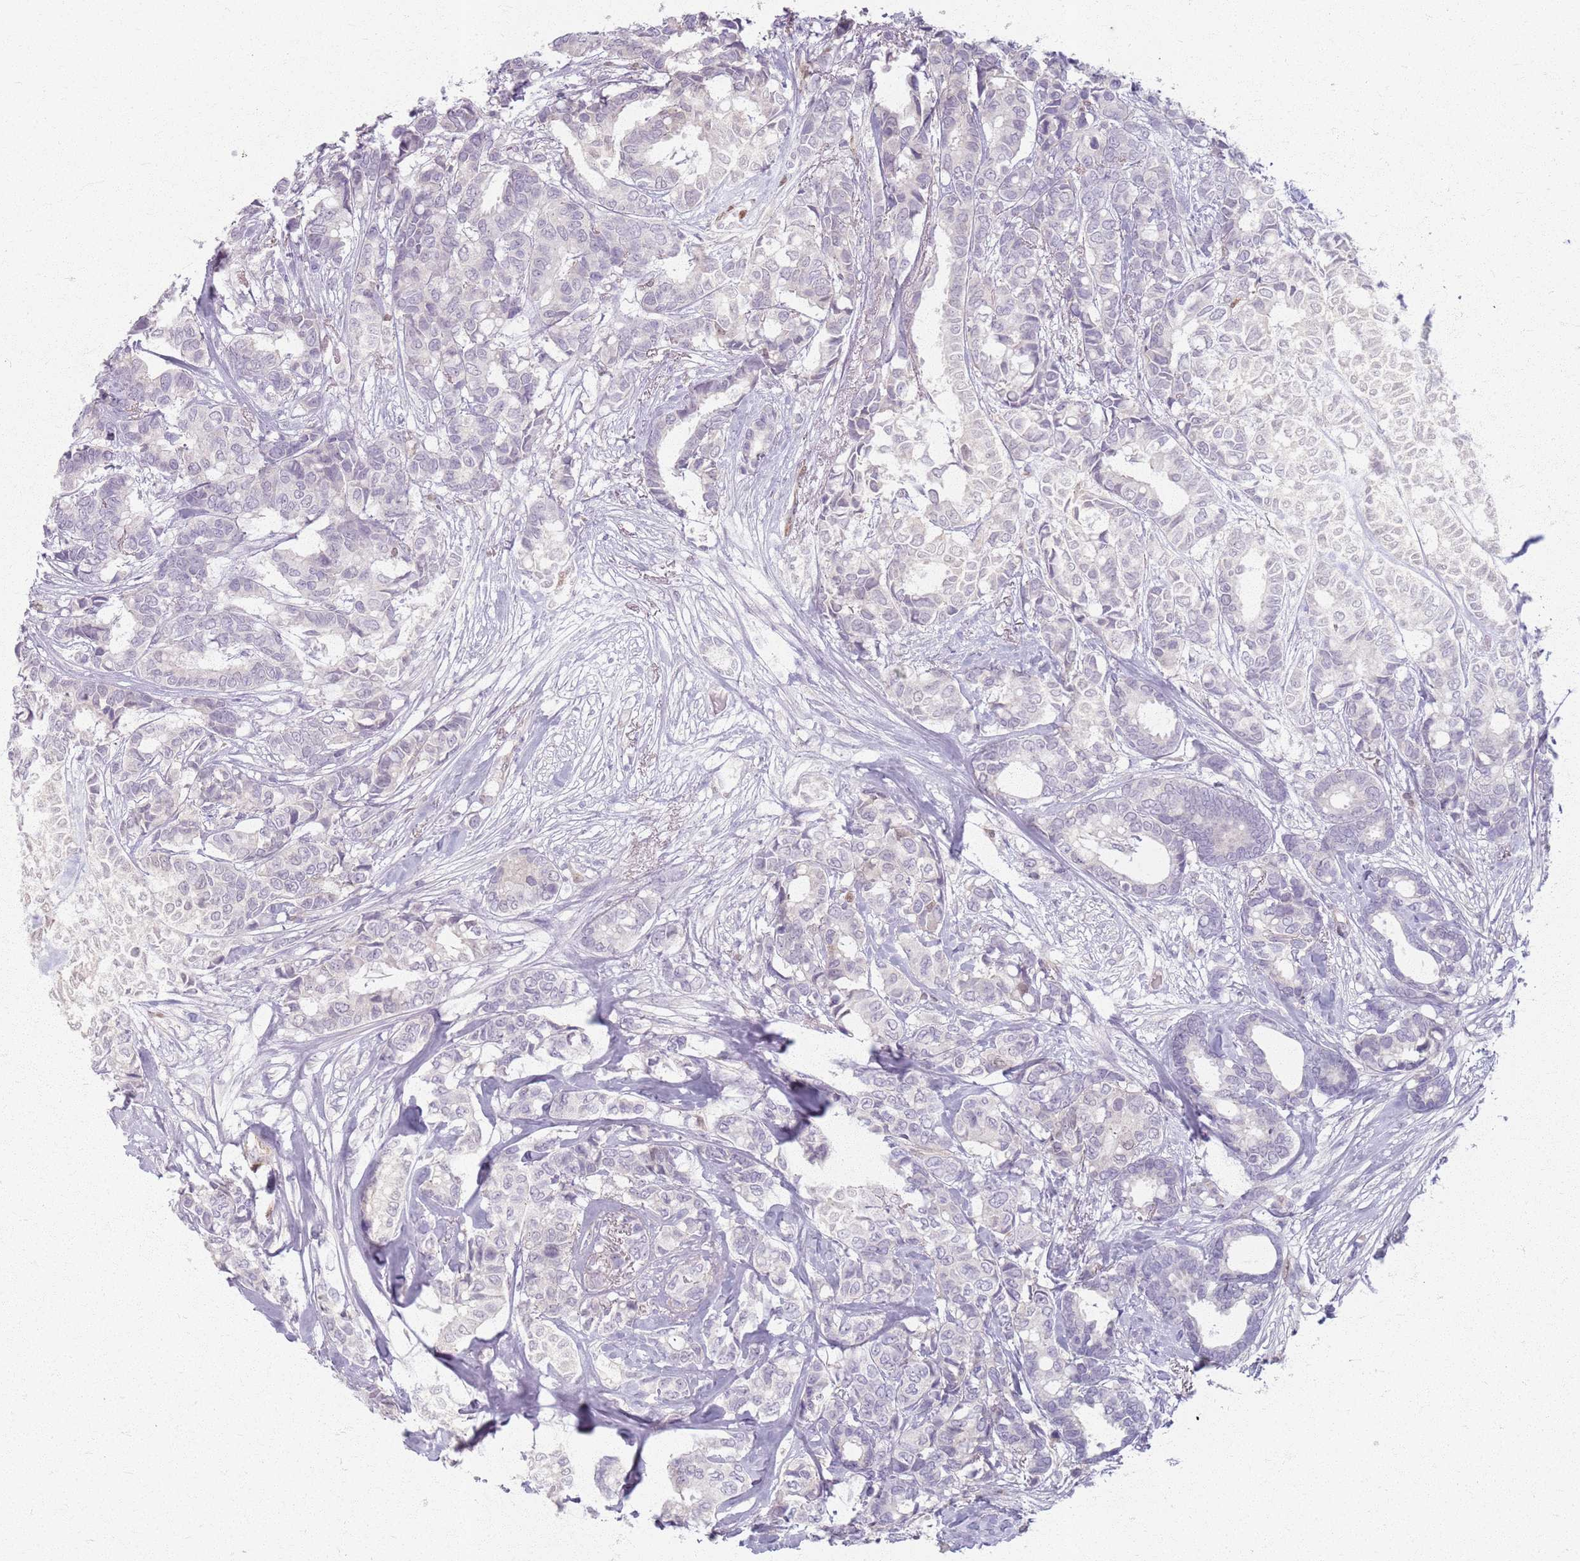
{"staining": {"intensity": "negative", "quantity": "none", "location": "none"}, "tissue": "breast cancer", "cell_type": "Tumor cells", "image_type": "cancer", "snomed": [{"axis": "morphology", "description": "Duct carcinoma"}, {"axis": "topography", "description": "Breast"}], "caption": "Human invasive ductal carcinoma (breast) stained for a protein using immunohistochemistry (IHC) exhibits no staining in tumor cells.", "gene": "CRIPT", "patient": {"sex": "female", "age": 87}}